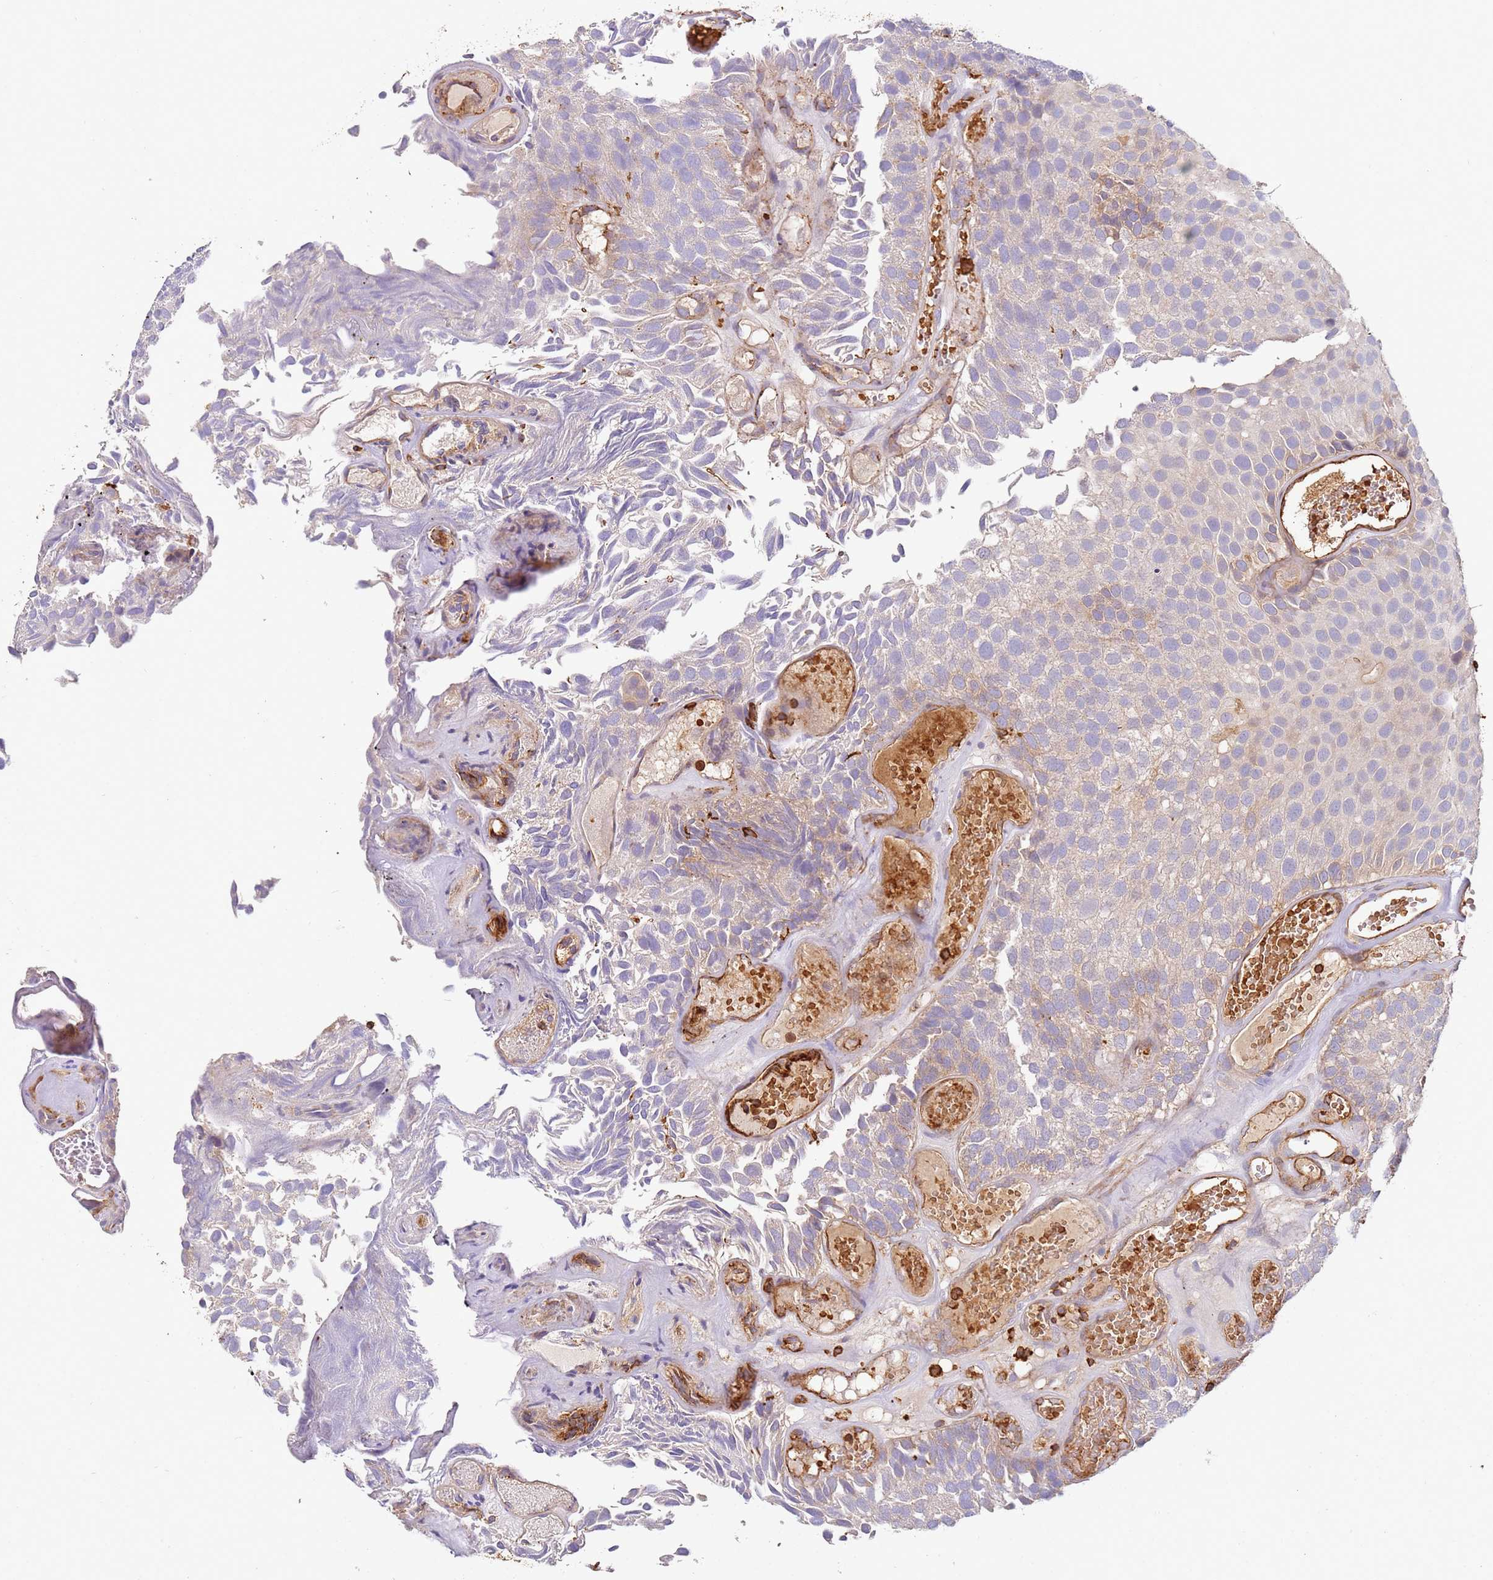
{"staining": {"intensity": "weak", "quantity": "<25%", "location": "cytoplasmic/membranous"}, "tissue": "urothelial cancer", "cell_type": "Tumor cells", "image_type": "cancer", "snomed": [{"axis": "morphology", "description": "Urothelial carcinoma, Low grade"}, {"axis": "topography", "description": "Urinary bladder"}], "caption": "IHC histopathology image of human urothelial cancer stained for a protein (brown), which demonstrates no expression in tumor cells.", "gene": "OR6P1", "patient": {"sex": "male", "age": 89}}